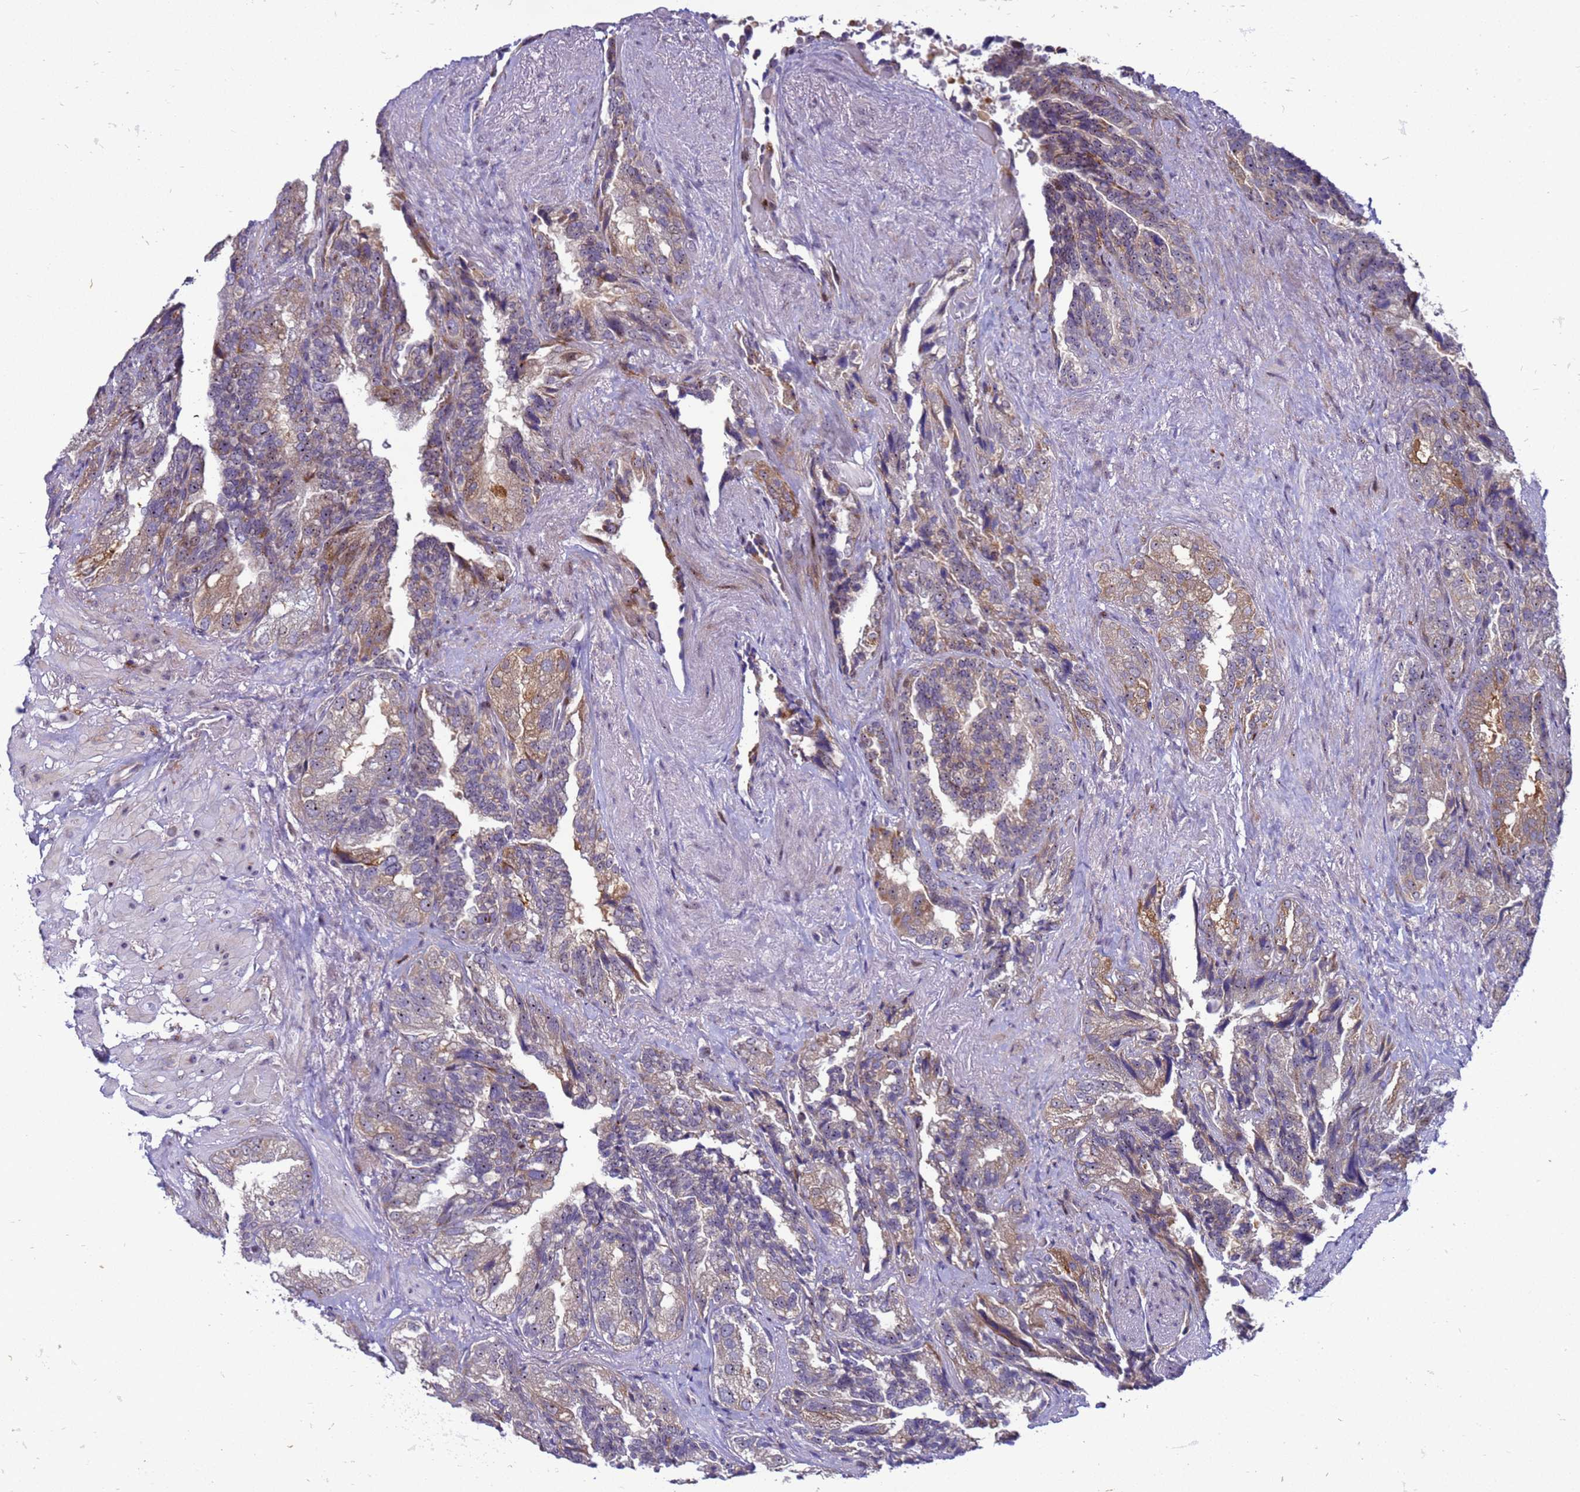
{"staining": {"intensity": "strong", "quantity": "25%-75%", "location": "cytoplasmic/membranous"}, "tissue": "seminal vesicle", "cell_type": "Glandular cells", "image_type": "normal", "snomed": [{"axis": "morphology", "description": "Normal tissue, NOS"}, {"axis": "topography", "description": "Seminal veicle"}, {"axis": "topography", "description": "Peripheral nerve tissue"}], "caption": "Immunohistochemical staining of benign seminal vesicle demonstrates high levels of strong cytoplasmic/membranous expression in about 25%-75% of glandular cells.", "gene": "RSPO1", "patient": {"sex": "male", "age": 63}}